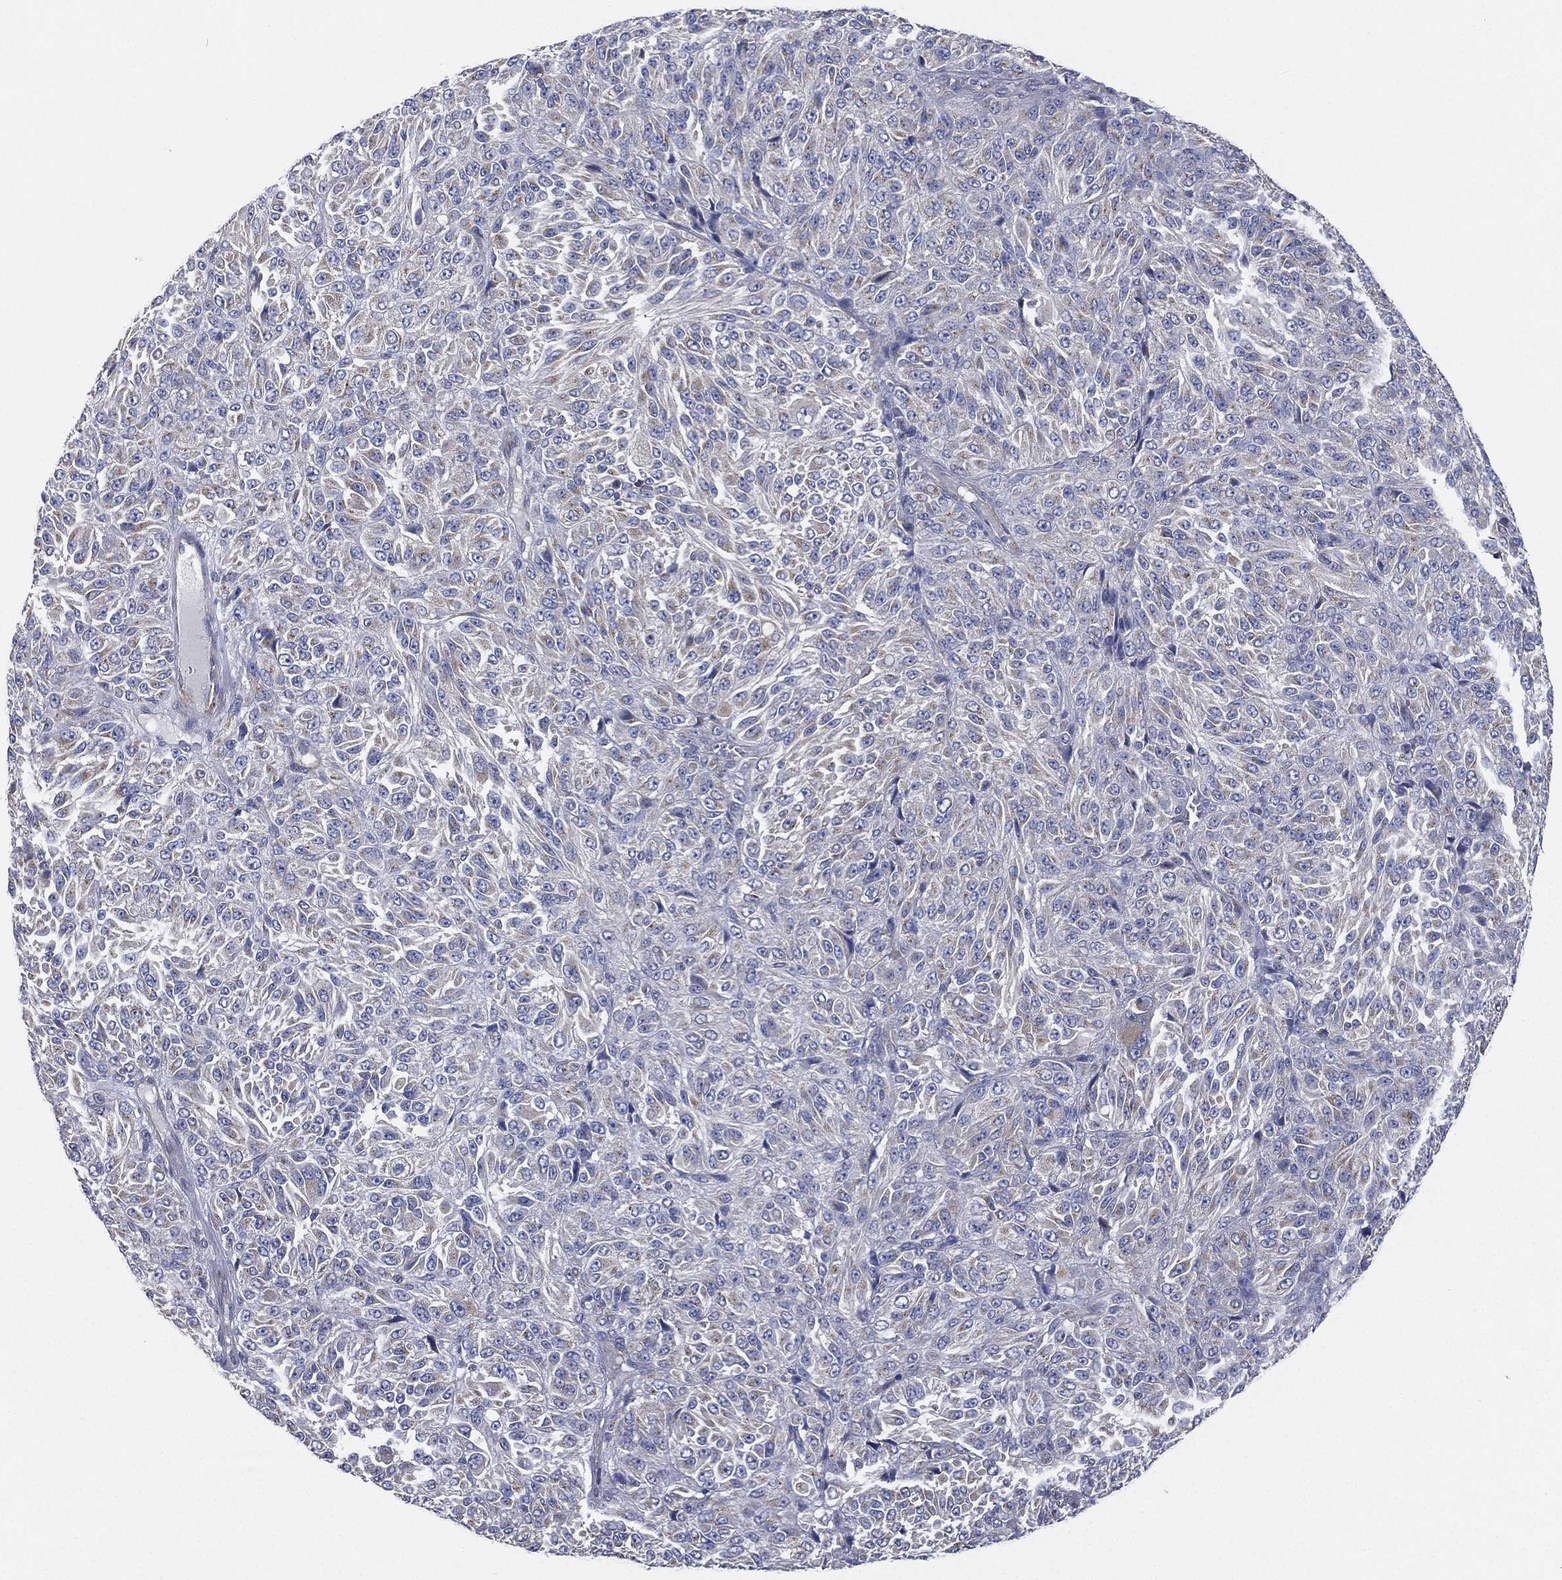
{"staining": {"intensity": "weak", "quantity": "<25%", "location": "cytoplasmic/membranous"}, "tissue": "melanoma", "cell_type": "Tumor cells", "image_type": "cancer", "snomed": [{"axis": "morphology", "description": "Malignant melanoma, Metastatic site"}, {"axis": "topography", "description": "Brain"}], "caption": "DAB (3,3'-diaminobenzidine) immunohistochemical staining of melanoma displays no significant expression in tumor cells.", "gene": "ATP8A2", "patient": {"sex": "female", "age": 56}}